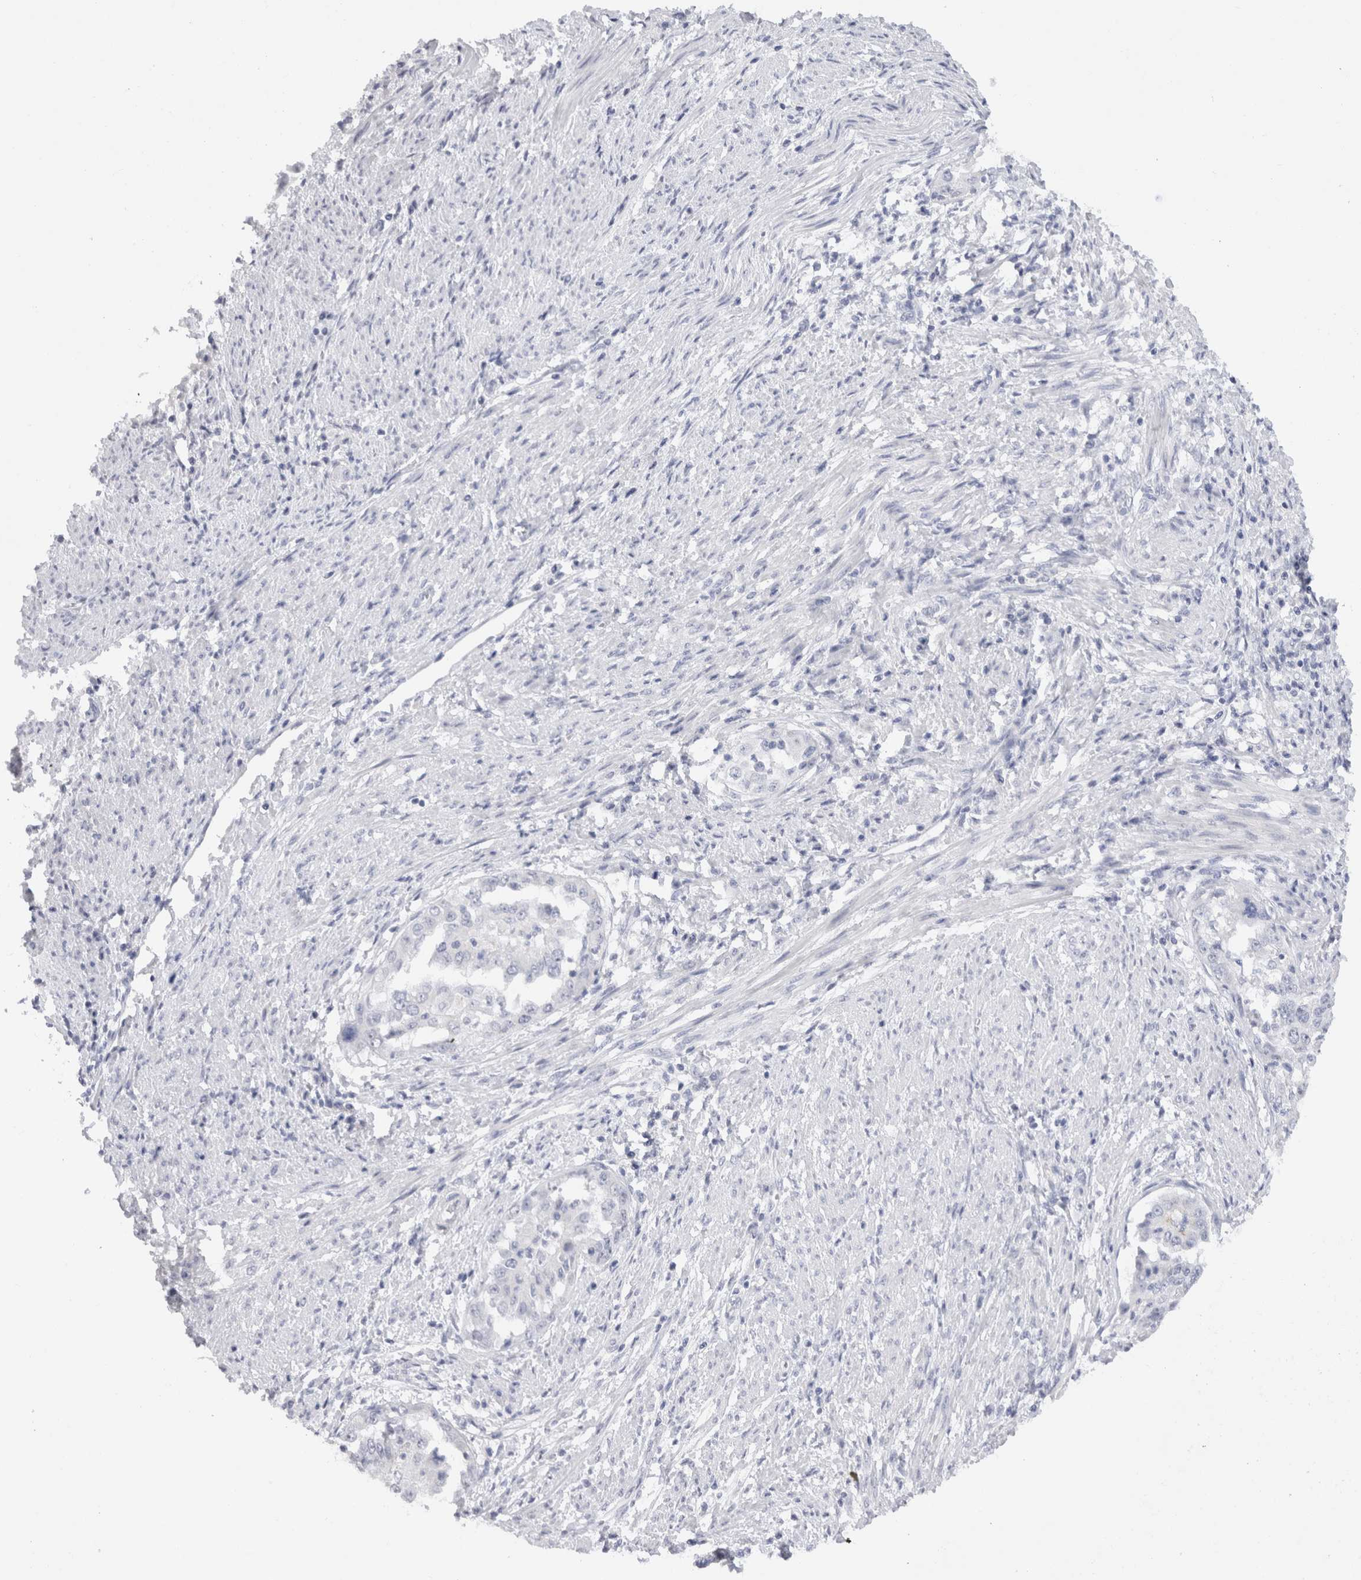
{"staining": {"intensity": "negative", "quantity": "none", "location": "none"}, "tissue": "endometrial cancer", "cell_type": "Tumor cells", "image_type": "cancer", "snomed": [{"axis": "morphology", "description": "Adenocarcinoma, NOS"}, {"axis": "topography", "description": "Endometrium"}], "caption": "An image of endometrial adenocarcinoma stained for a protein exhibits no brown staining in tumor cells.", "gene": "C9orf50", "patient": {"sex": "female", "age": 85}}